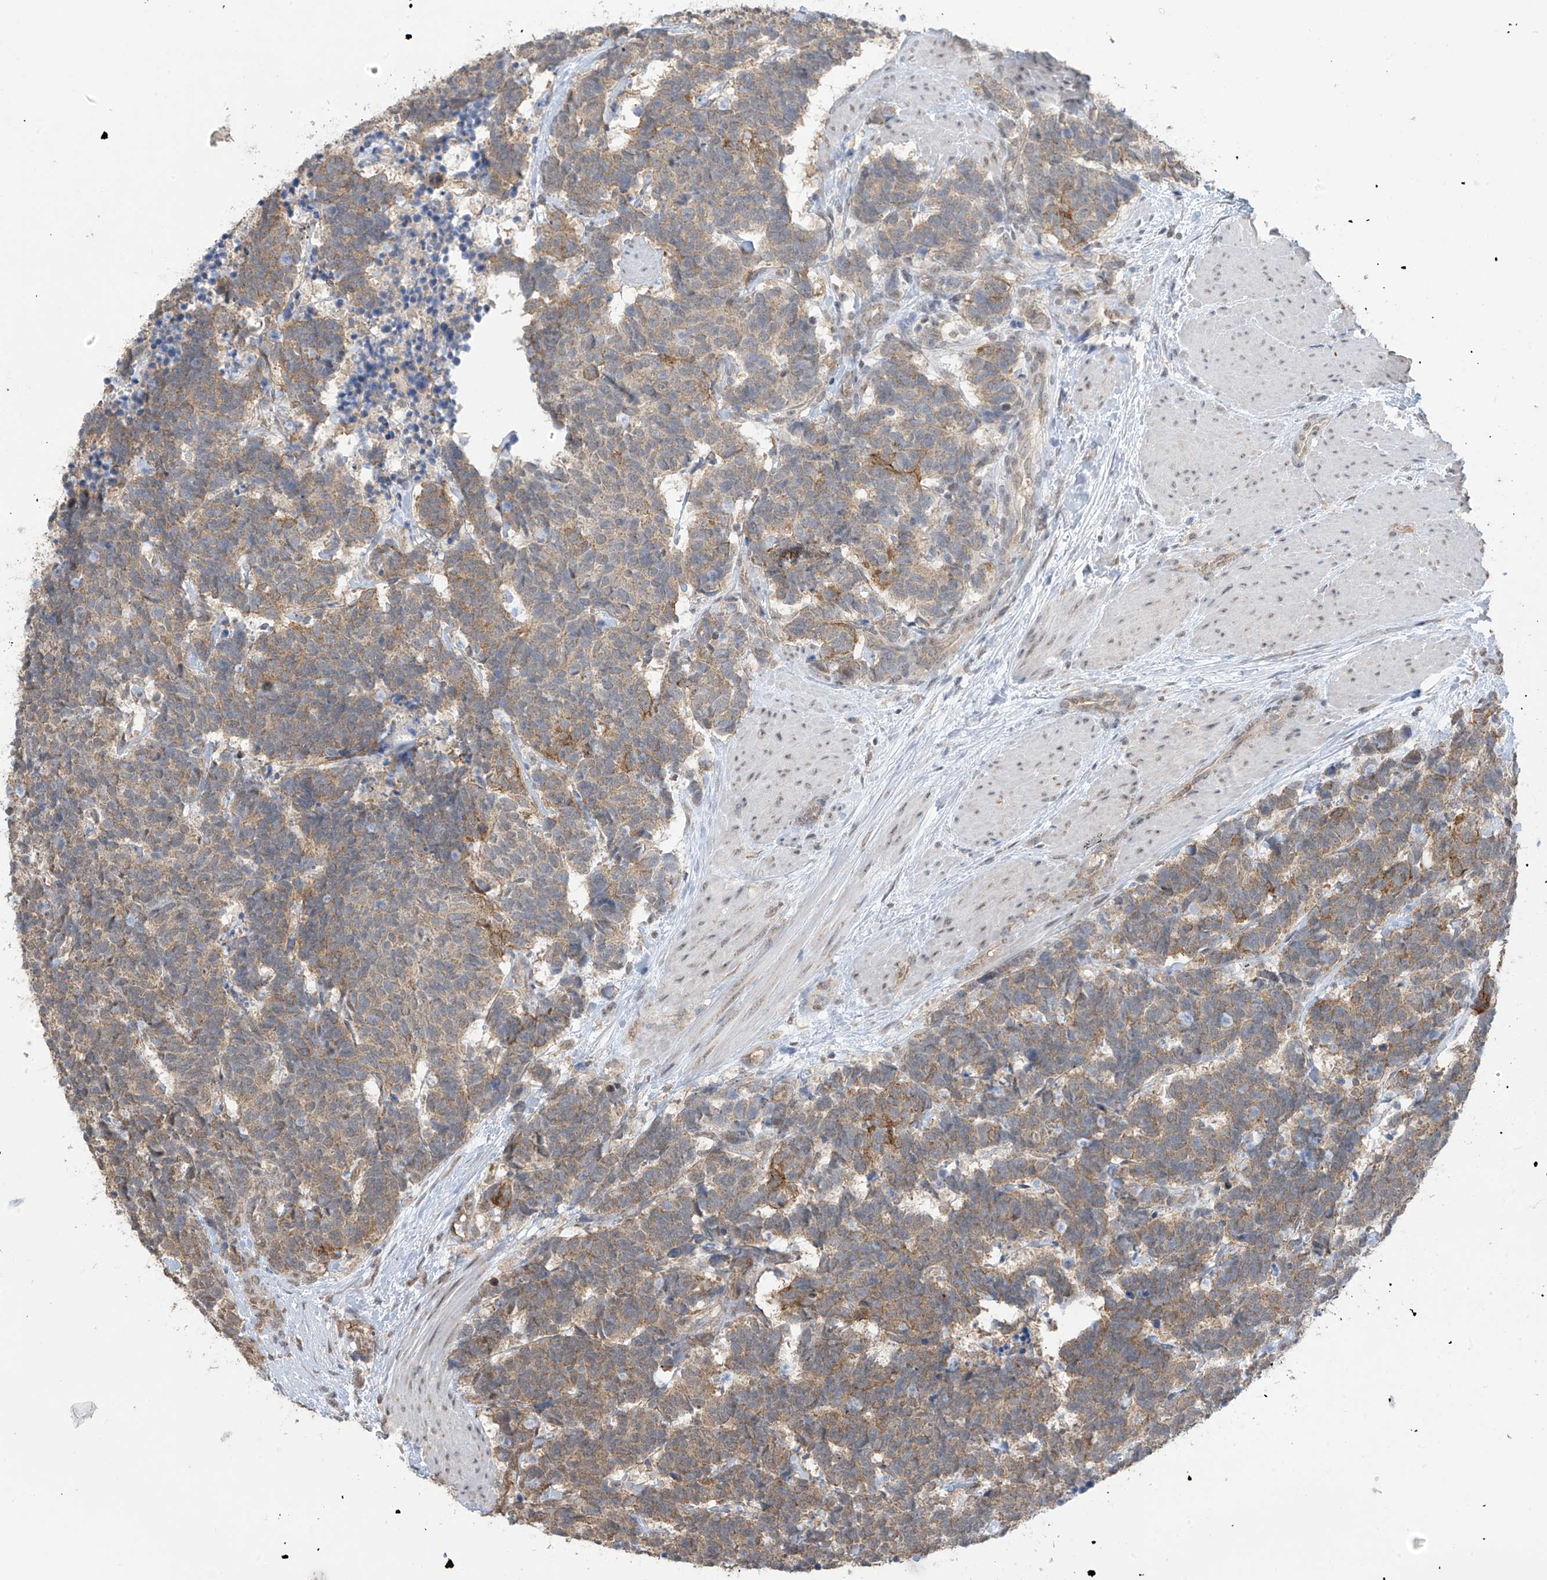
{"staining": {"intensity": "moderate", "quantity": "25%-75%", "location": "cytoplasmic/membranous"}, "tissue": "carcinoid", "cell_type": "Tumor cells", "image_type": "cancer", "snomed": [{"axis": "morphology", "description": "Carcinoma, NOS"}, {"axis": "morphology", "description": "Carcinoid, malignant, NOS"}, {"axis": "topography", "description": "Urinary bladder"}], "caption": "Human carcinoid stained with a brown dye shows moderate cytoplasmic/membranous positive expression in approximately 25%-75% of tumor cells.", "gene": "KIAA1522", "patient": {"sex": "male", "age": 57}}